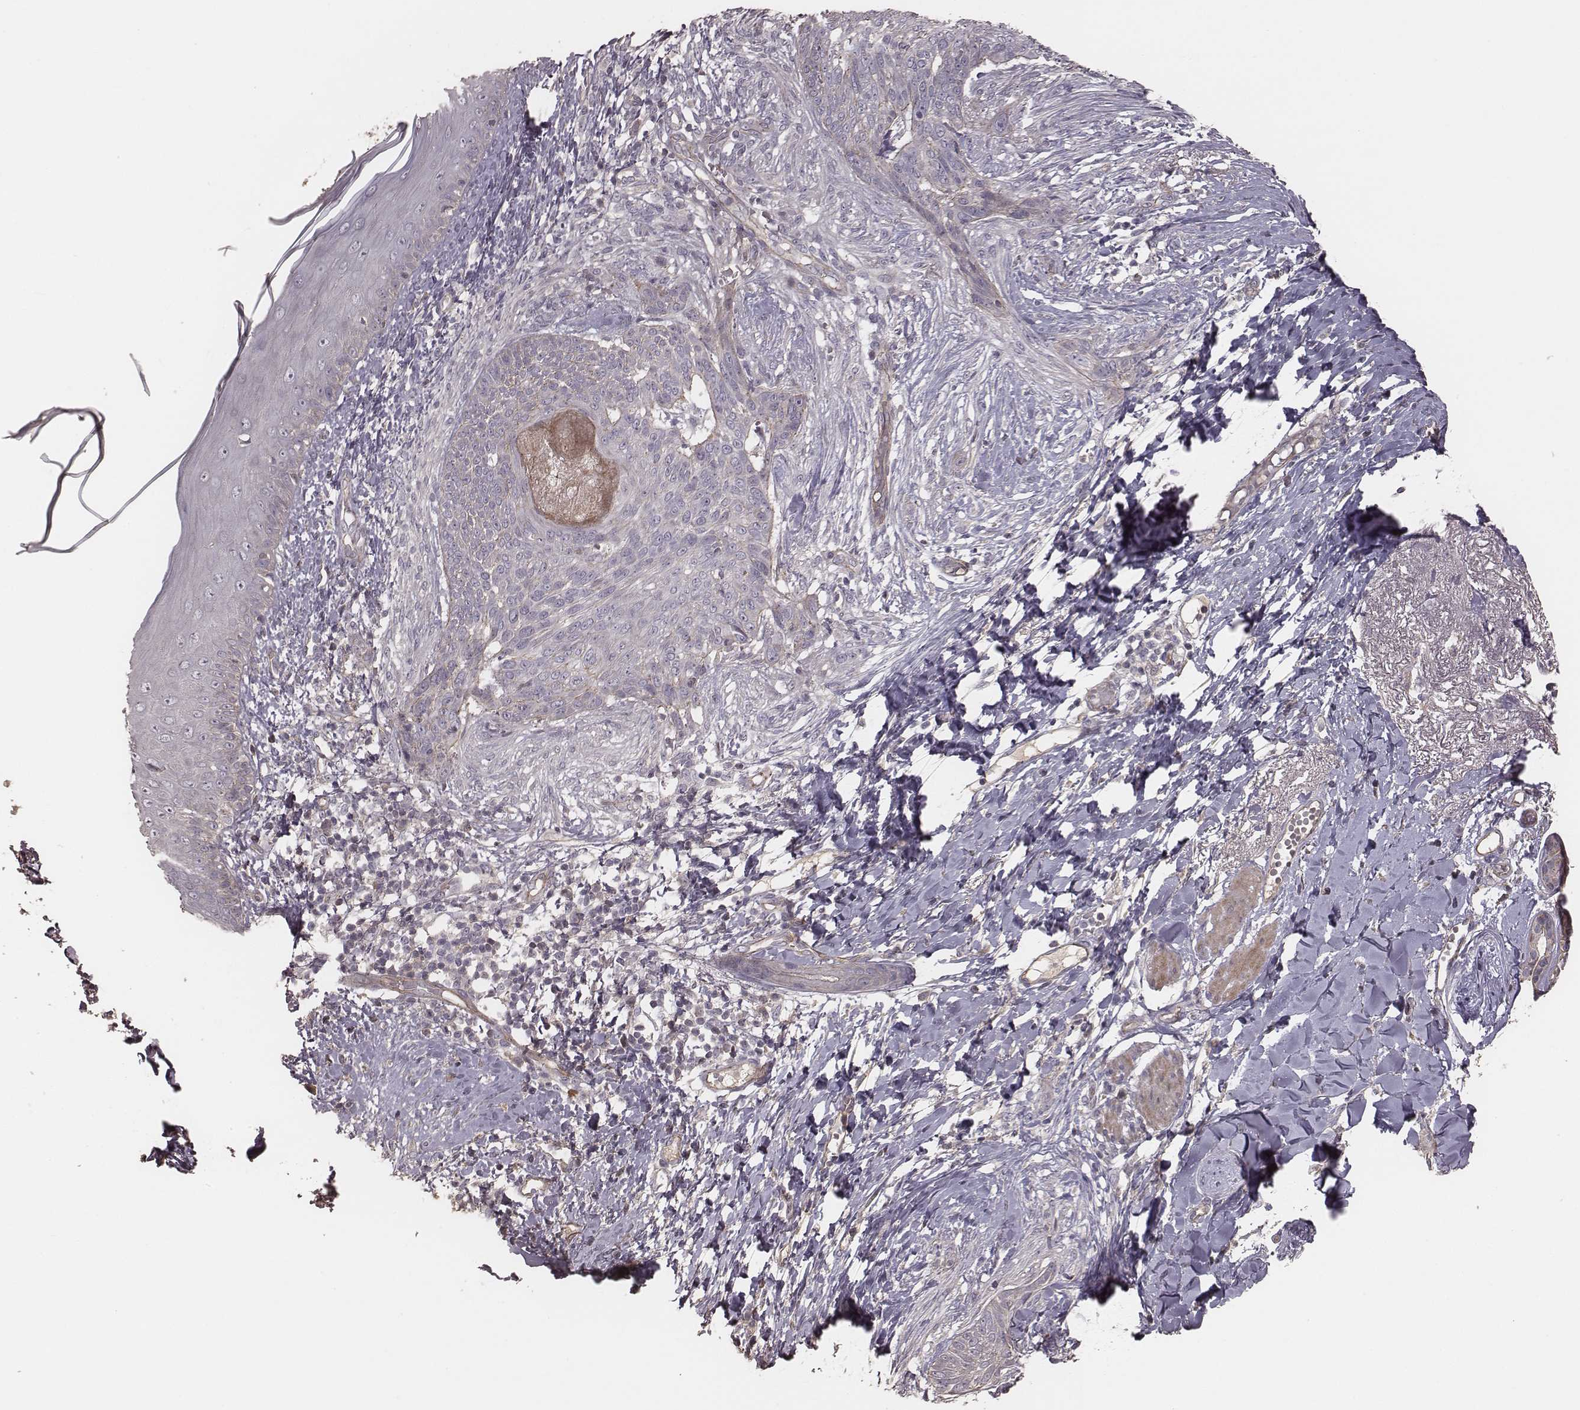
{"staining": {"intensity": "negative", "quantity": "none", "location": "none"}, "tissue": "skin cancer", "cell_type": "Tumor cells", "image_type": "cancer", "snomed": [{"axis": "morphology", "description": "Normal tissue, NOS"}, {"axis": "morphology", "description": "Basal cell carcinoma"}, {"axis": "topography", "description": "Skin"}], "caption": "Image shows no significant protein expression in tumor cells of skin cancer. (DAB (3,3'-diaminobenzidine) immunohistochemistry visualized using brightfield microscopy, high magnification).", "gene": "OTOGL", "patient": {"sex": "male", "age": 84}}